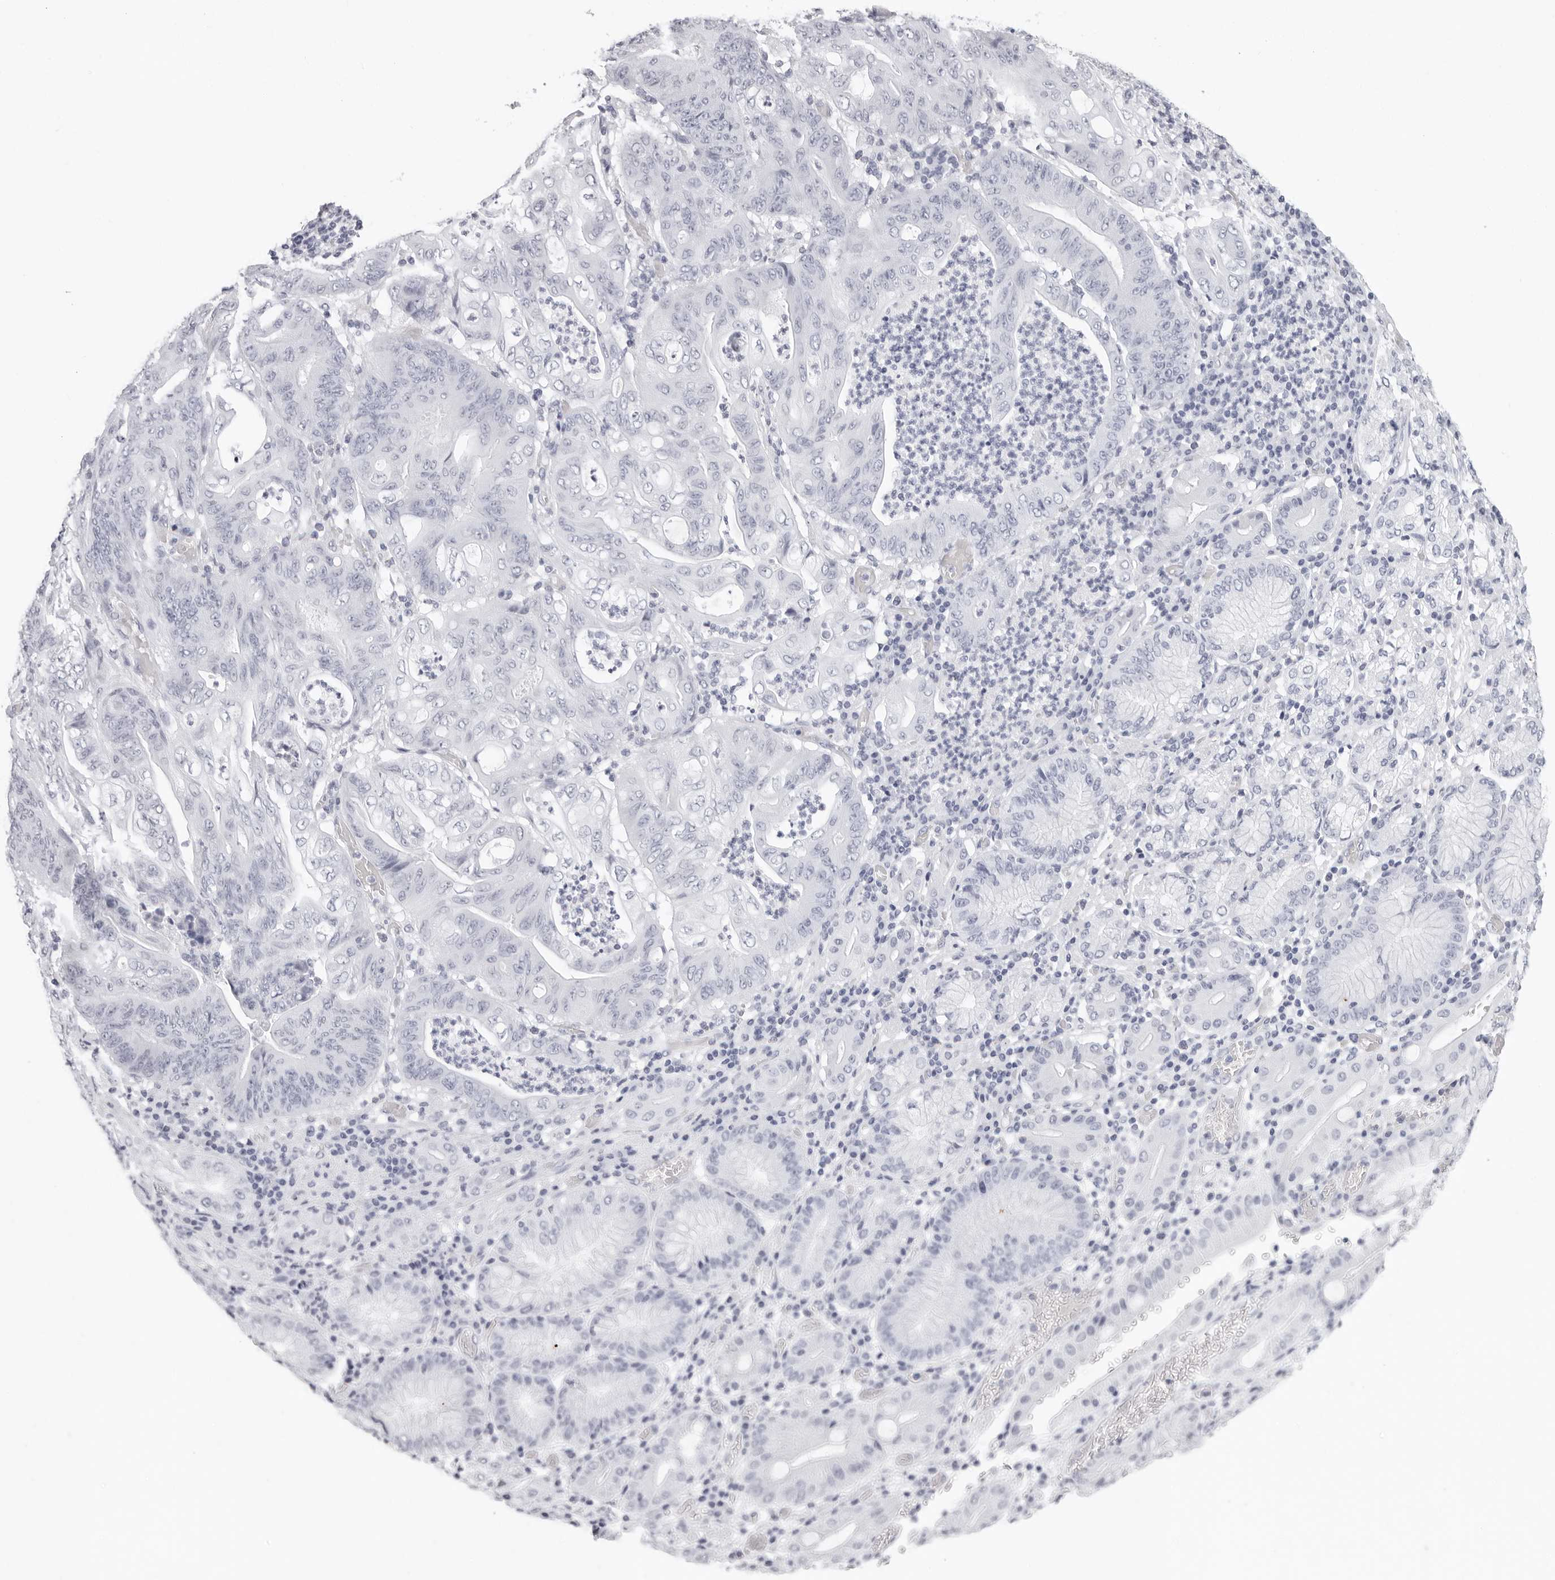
{"staining": {"intensity": "negative", "quantity": "none", "location": "none"}, "tissue": "stomach cancer", "cell_type": "Tumor cells", "image_type": "cancer", "snomed": [{"axis": "morphology", "description": "Adenocarcinoma, NOS"}, {"axis": "topography", "description": "Stomach"}], "caption": "Tumor cells are negative for protein expression in human stomach cancer (adenocarcinoma).", "gene": "AGMAT", "patient": {"sex": "female", "age": 73}}